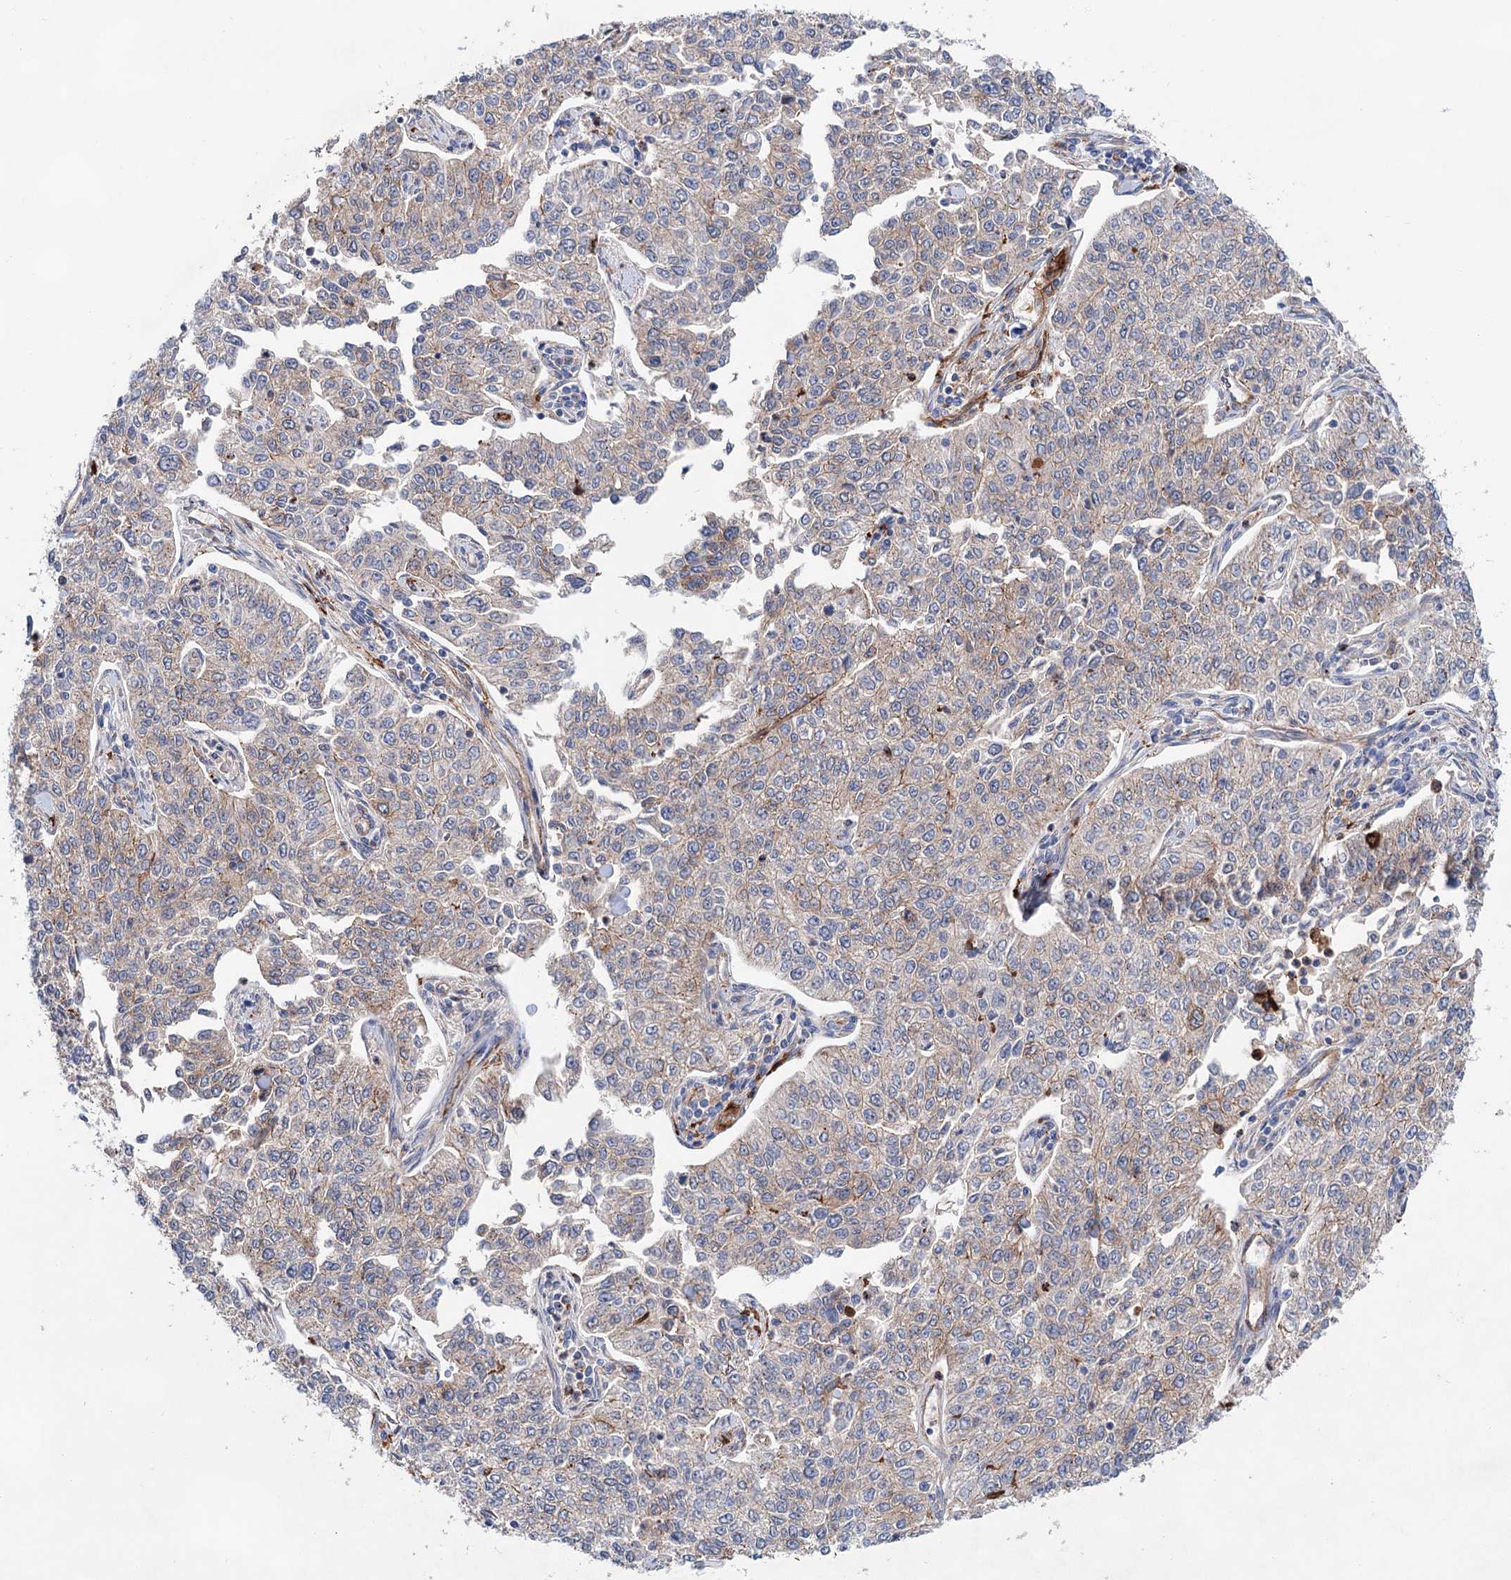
{"staining": {"intensity": "moderate", "quantity": "<25%", "location": "cytoplasmic/membranous"}, "tissue": "cervical cancer", "cell_type": "Tumor cells", "image_type": "cancer", "snomed": [{"axis": "morphology", "description": "Squamous cell carcinoma, NOS"}, {"axis": "topography", "description": "Cervix"}], "caption": "The image displays a brown stain indicating the presence of a protein in the cytoplasmic/membranous of tumor cells in squamous cell carcinoma (cervical).", "gene": "TMTC3", "patient": {"sex": "female", "age": 35}}